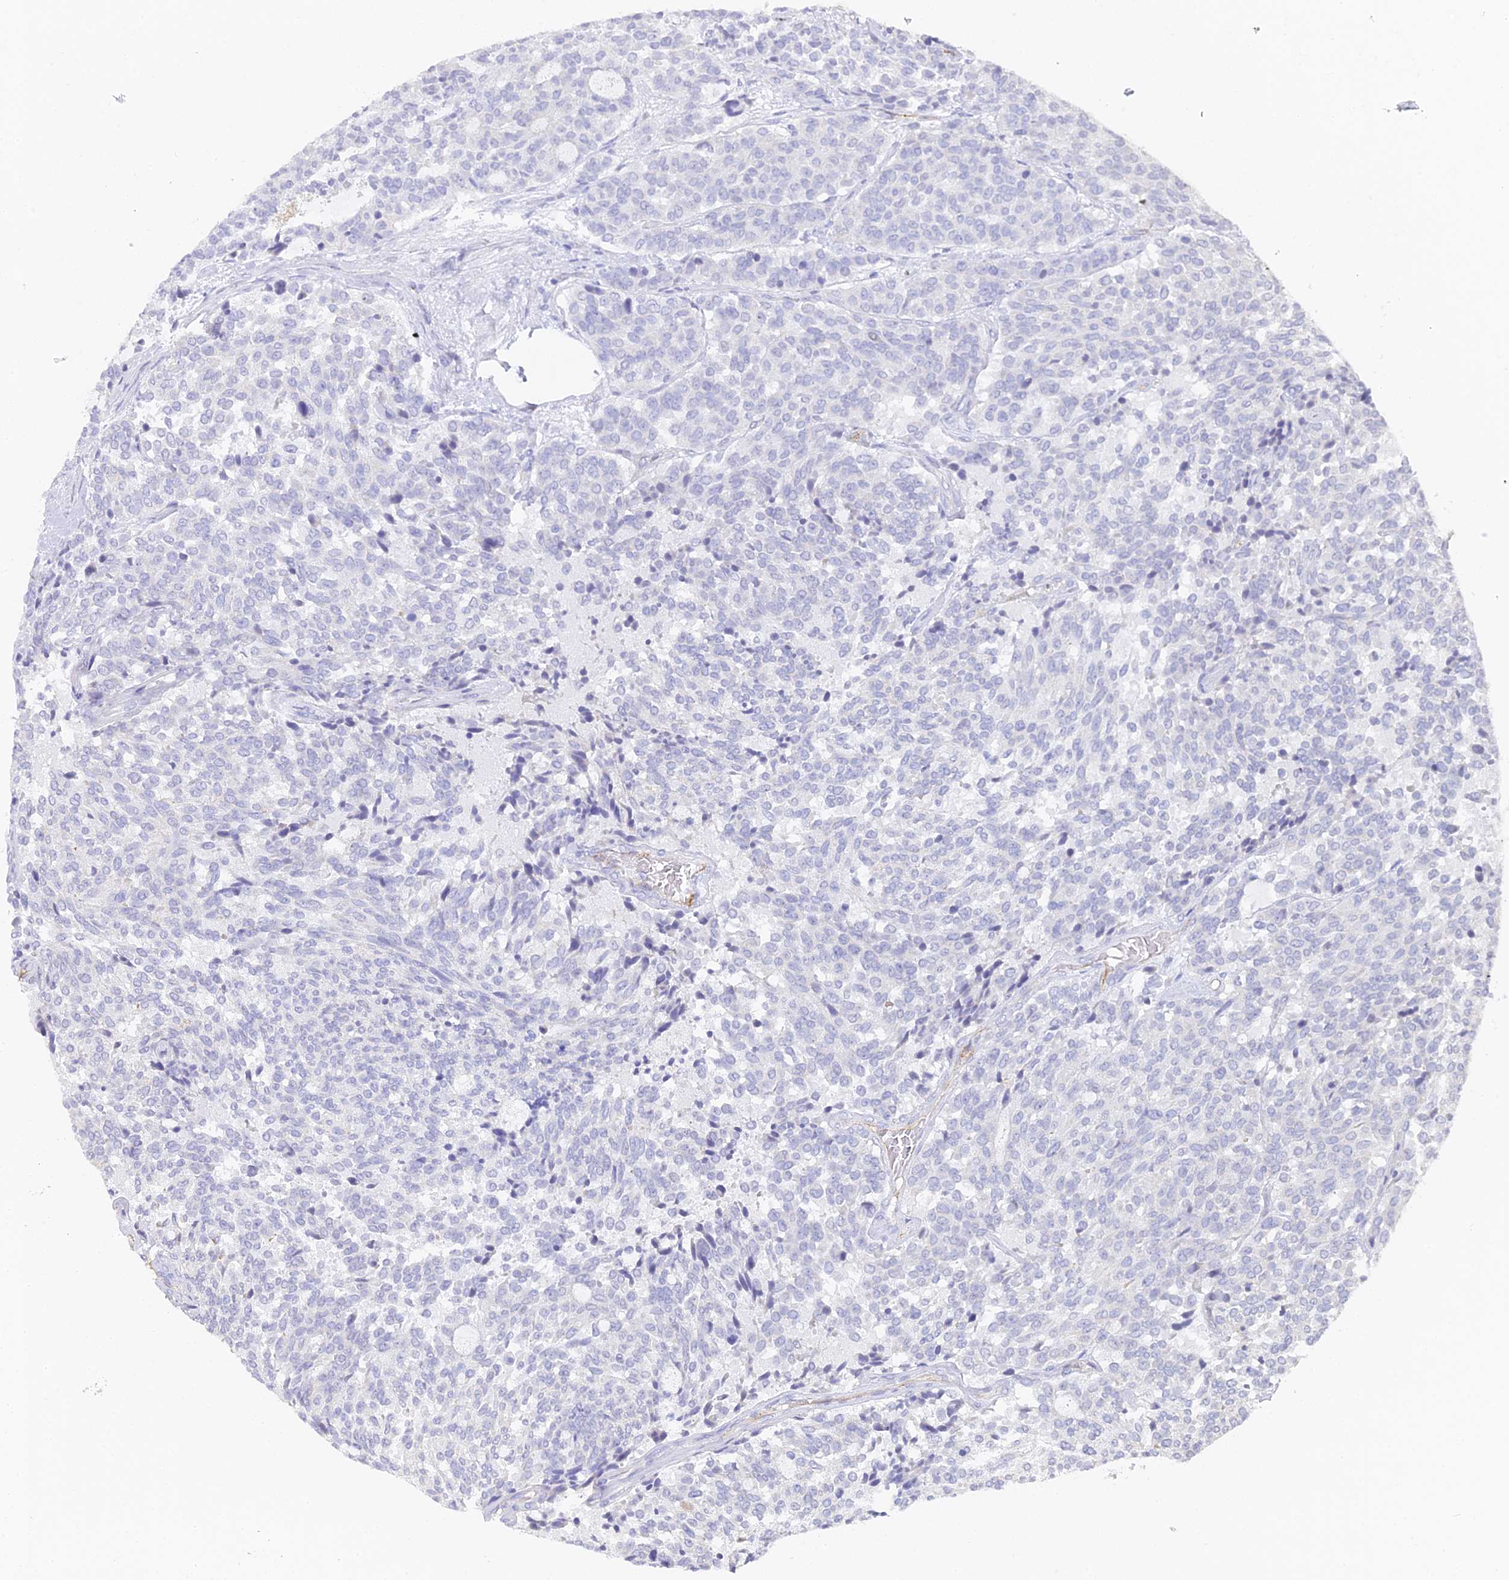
{"staining": {"intensity": "negative", "quantity": "none", "location": "none"}, "tissue": "carcinoid", "cell_type": "Tumor cells", "image_type": "cancer", "snomed": [{"axis": "morphology", "description": "Carcinoid, malignant, NOS"}, {"axis": "topography", "description": "Pancreas"}], "caption": "Malignant carcinoid was stained to show a protein in brown. There is no significant staining in tumor cells.", "gene": "GJA1", "patient": {"sex": "female", "age": 54}}